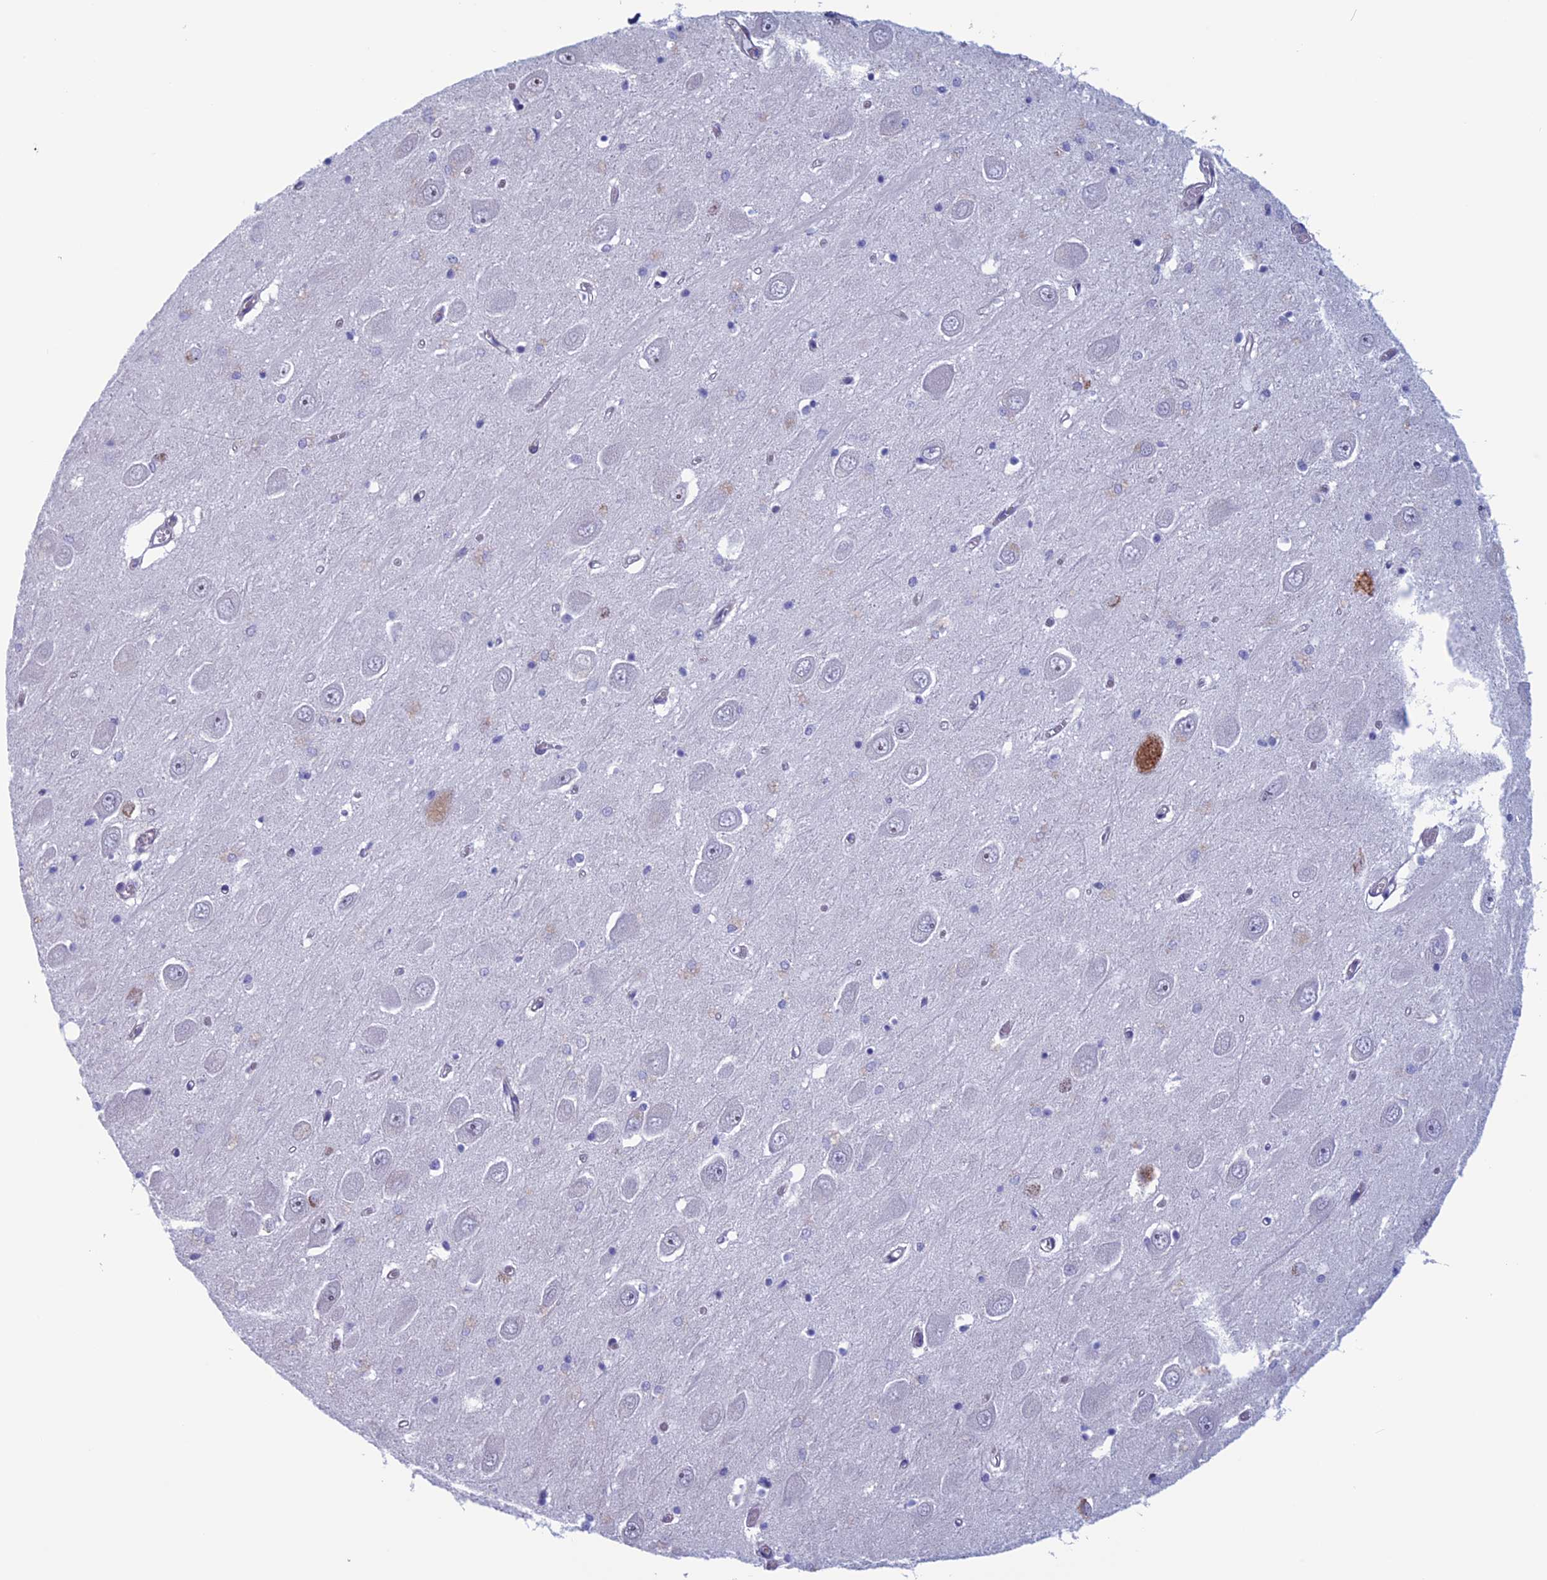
{"staining": {"intensity": "negative", "quantity": "none", "location": "none"}, "tissue": "hippocampus", "cell_type": "Glial cells", "image_type": "normal", "snomed": [{"axis": "morphology", "description": "Normal tissue, NOS"}, {"axis": "topography", "description": "Hippocampus"}], "caption": "A high-resolution photomicrograph shows IHC staining of normal hippocampus, which shows no significant positivity in glial cells.", "gene": "SLC1A6", "patient": {"sex": "male", "age": 70}}